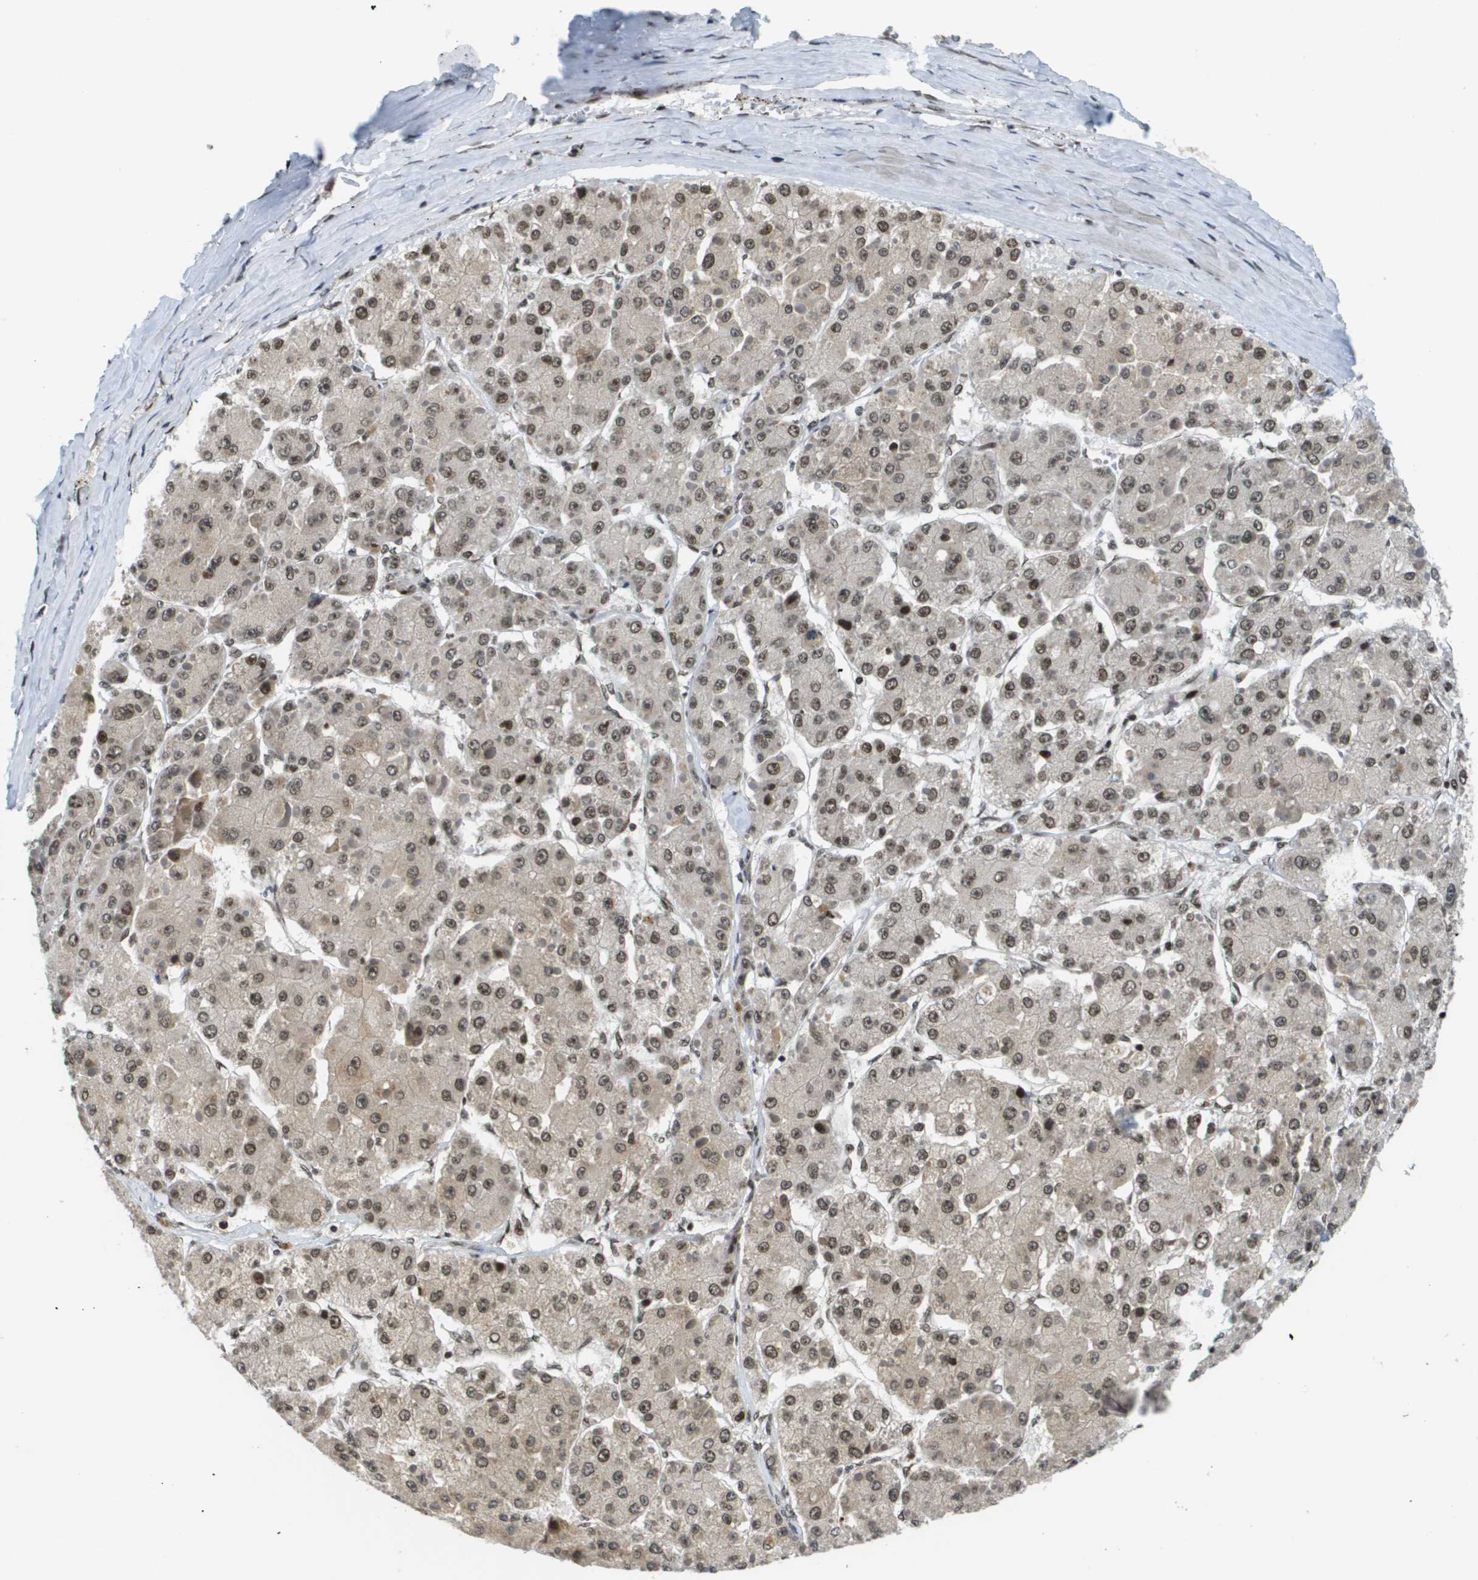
{"staining": {"intensity": "moderate", "quantity": ">75%", "location": "cytoplasmic/membranous,nuclear"}, "tissue": "liver cancer", "cell_type": "Tumor cells", "image_type": "cancer", "snomed": [{"axis": "morphology", "description": "Carcinoma, Hepatocellular, NOS"}, {"axis": "topography", "description": "Liver"}], "caption": "IHC of liver hepatocellular carcinoma demonstrates medium levels of moderate cytoplasmic/membranous and nuclear staining in about >75% of tumor cells.", "gene": "RECQL4", "patient": {"sex": "female", "age": 73}}